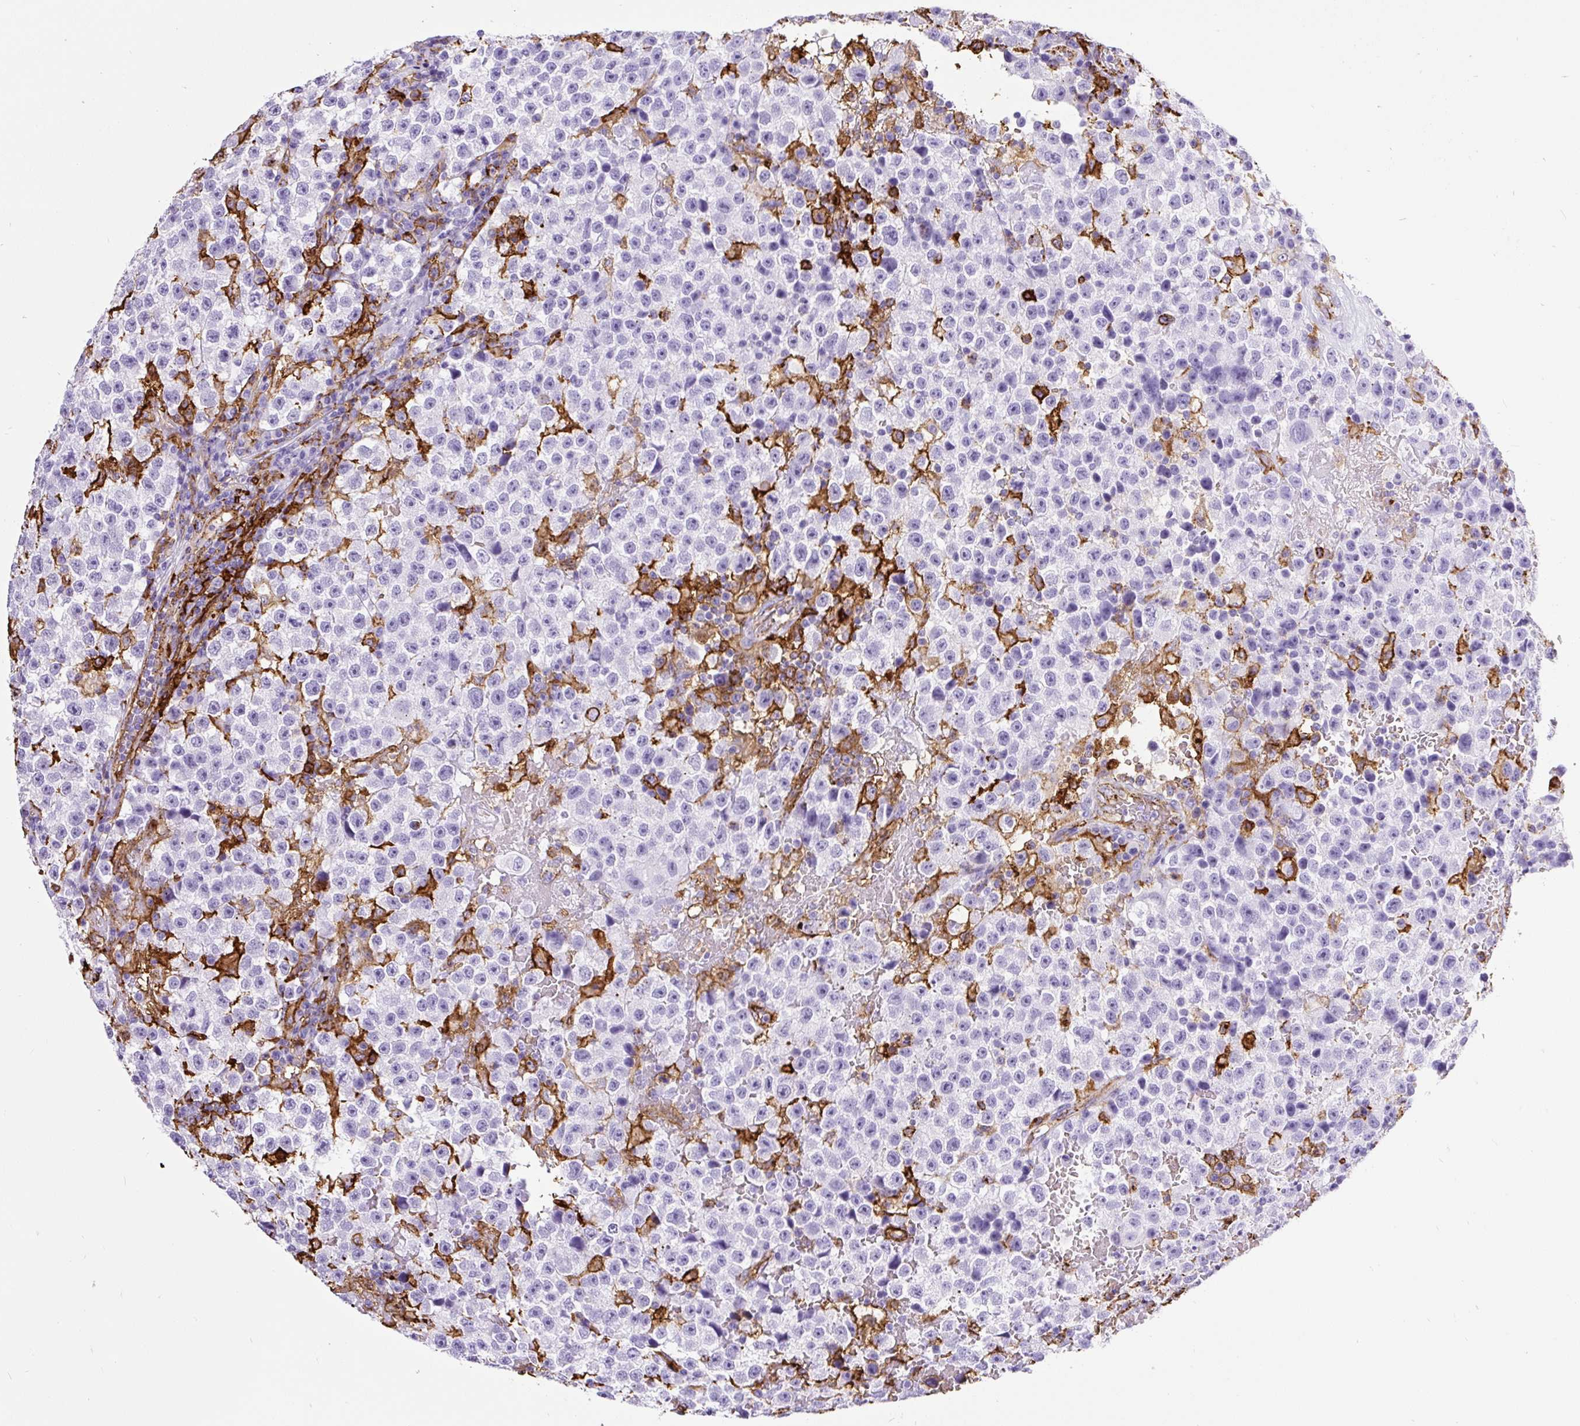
{"staining": {"intensity": "negative", "quantity": "none", "location": "none"}, "tissue": "testis cancer", "cell_type": "Tumor cells", "image_type": "cancer", "snomed": [{"axis": "morphology", "description": "Seminoma, NOS"}, {"axis": "topography", "description": "Testis"}], "caption": "An image of testis seminoma stained for a protein displays no brown staining in tumor cells.", "gene": "HLA-DRA", "patient": {"sex": "male", "age": 22}}